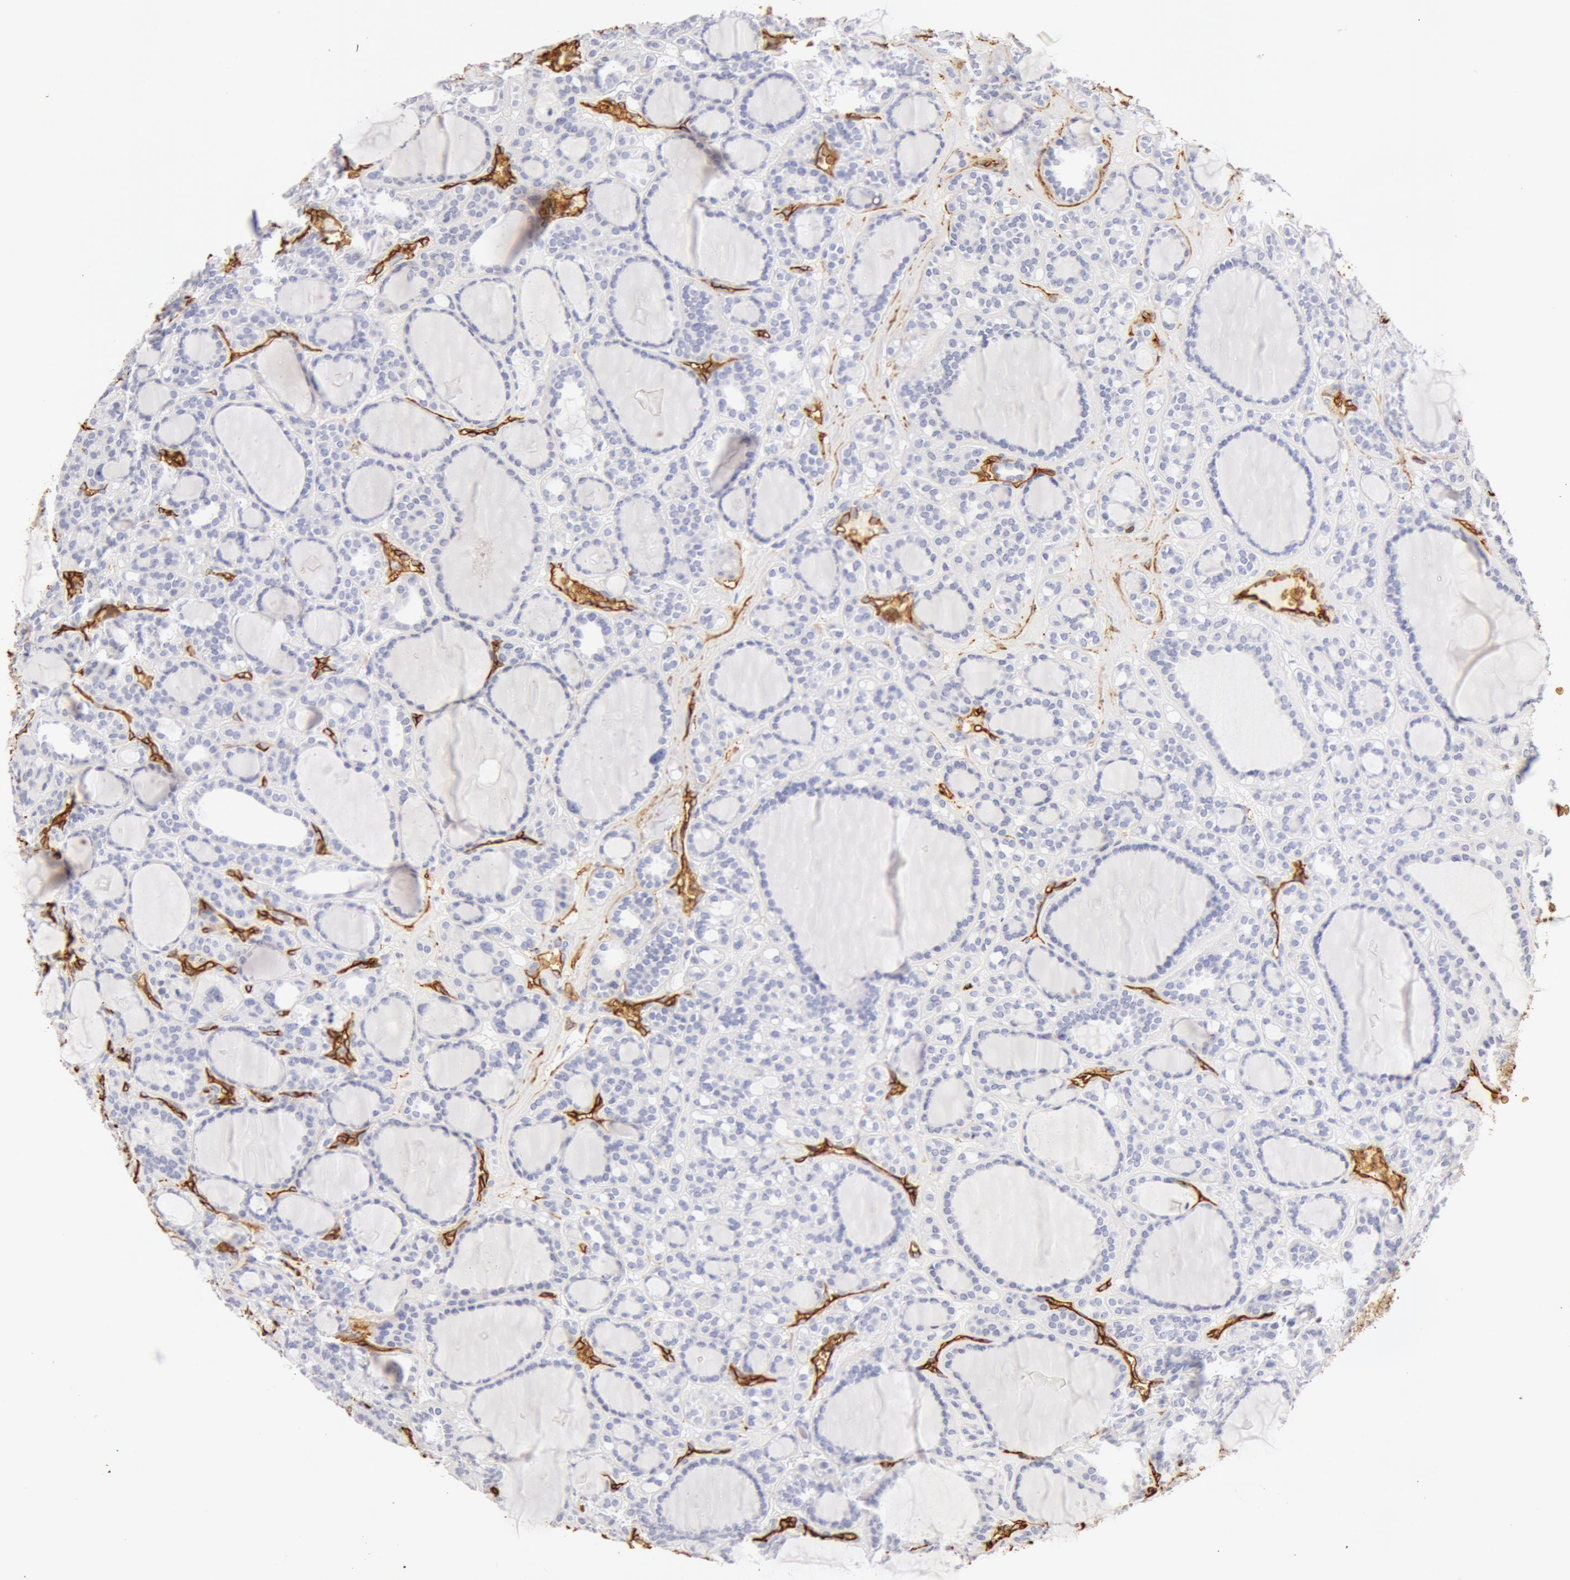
{"staining": {"intensity": "negative", "quantity": "none", "location": "none"}, "tissue": "thyroid cancer", "cell_type": "Tumor cells", "image_type": "cancer", "snomed": [{"axis": "morphology", "description": "Follicular adenoma carcinoma, NOS"}, {"axis": "topography", "description": "Thyroid gland"}], "caption": "An image of thyroid follicular adenoma carcinoma stained for a protein shows no brown staining in tumor cells.", "gene": "AQP1", "patient": {"sex": "female", "age": 71}}